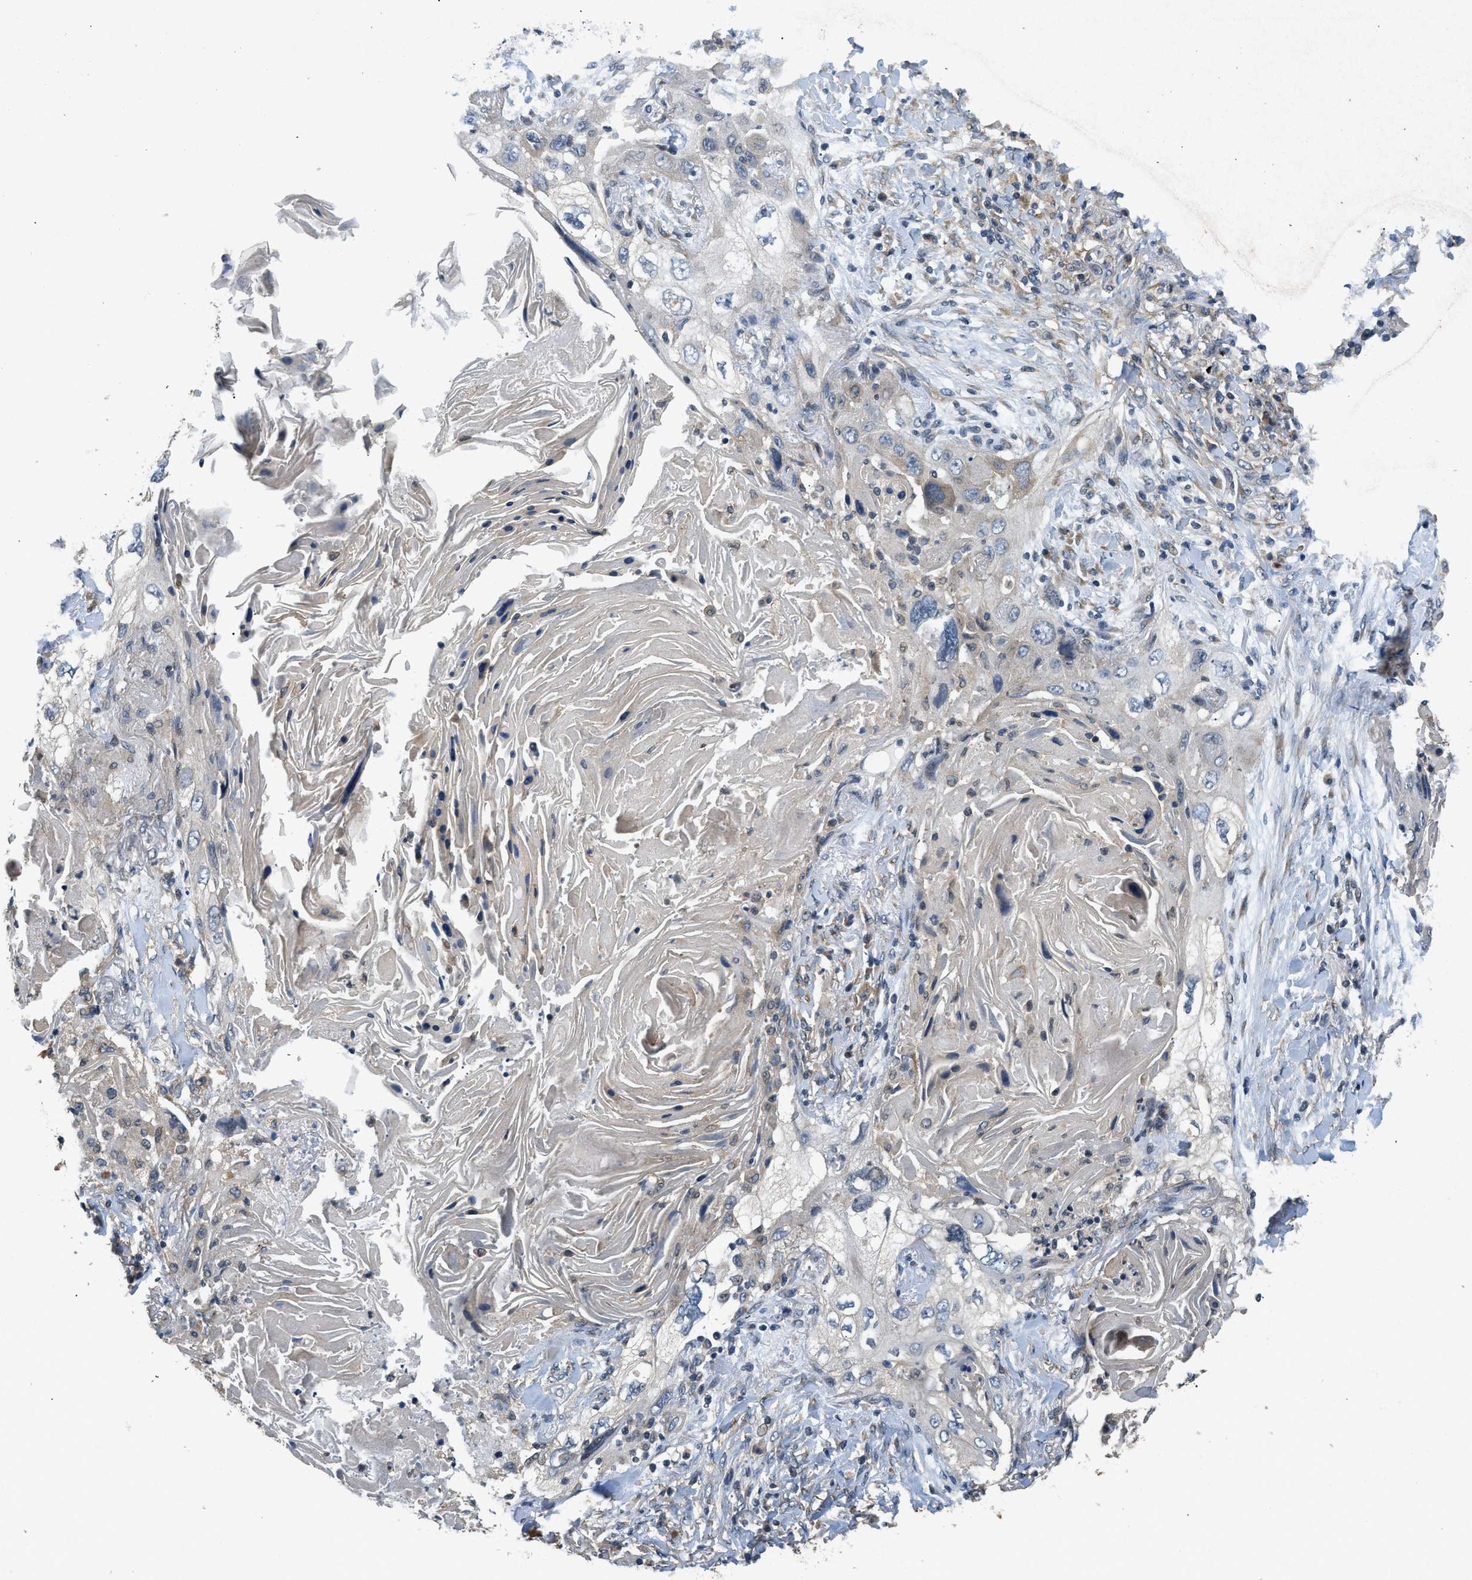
{"staining": {"intensity": "weak", "quantity": "25%-75%", "location": "cytoplasmic/membranous"}, "tissue": "lung cancer", "cell_type": "Tumor cells", "image_type": "cancer", "snomed": [{"axis": "morphology", "description": "Squamous cell carcinoma, NOS"}, {"axis": "topography", "description": "Lung"}], "caption": "The immunohistochemical stain shows weak cytoplasmic/membranous staining in tumor cells of lung cancer (squamous cell carcinoma) tissue. Nuclei are stained in blue.", "gene": "SSH2", "patient": {"sex": "female", "age": 67}}